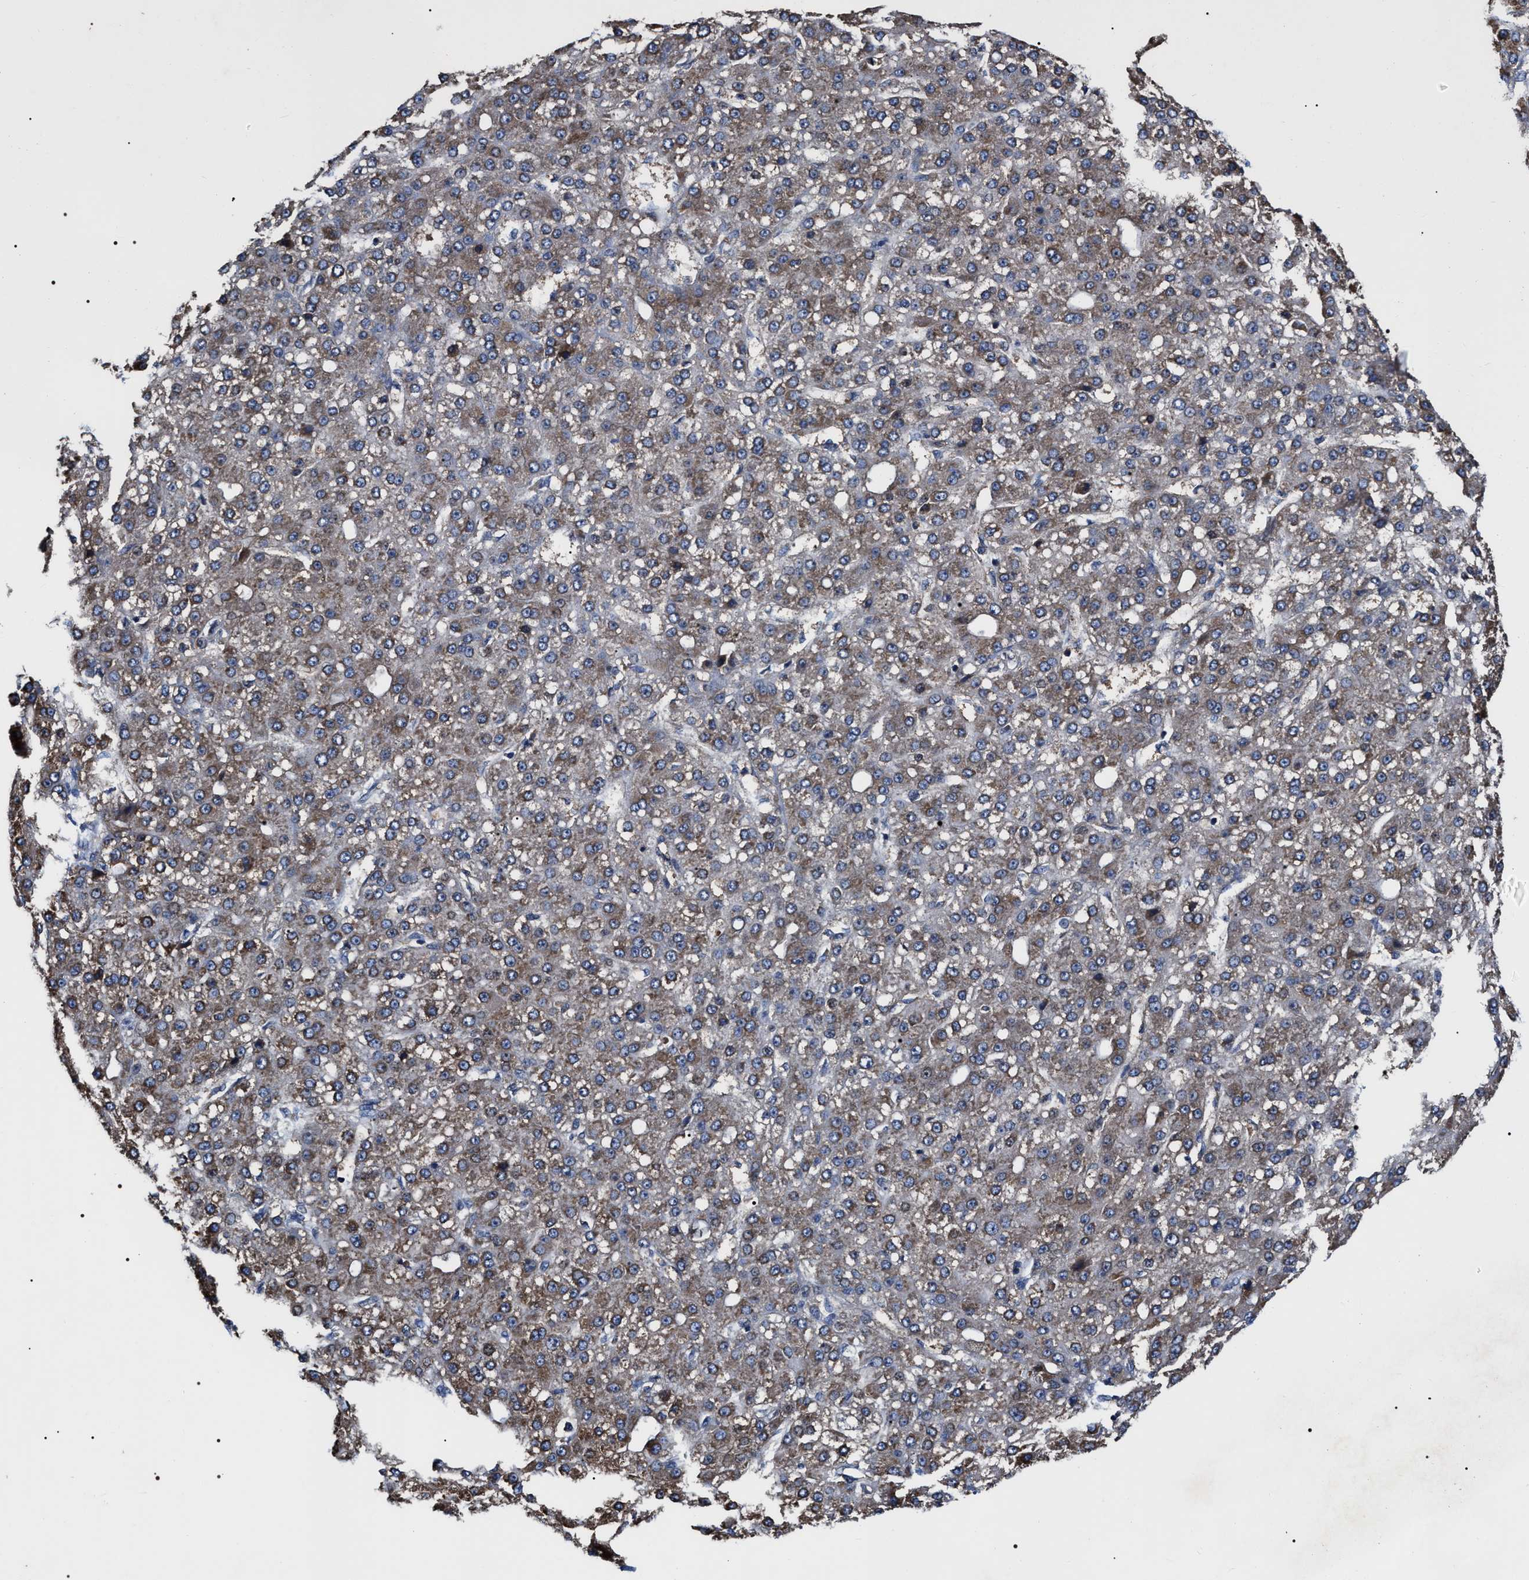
{"staining": {"intensity": "moderate", "quantity": ">75%", "location": "cytoplasmic/membranous"}, "tissue": "liver cancer", "cell_type": "Tumor cells", "image_type": "cancer", "snomed": [{"axis": "morphology", "description": "Carcinoma, Hepatocellular, NOS"}, {"axis": "topography", "description": "Liver"}], "caption": "High-magnification brightfield microscopy of hepatocellular carcinoma (liver) stained with DAB (3,3'-diaminobenzidine) (brown) and counterstained with hematoxylin (blue). tumor cells exhibit moderate cytoplasmic/membranous staining is appreciated in approximately>75% of cells. (DAB (3,3'-diaminobenzidine) = brown stain, brightfield microscopy at high magnification).", "gene": "MACC1", "patient": {"sex": "male", "age": 67}}